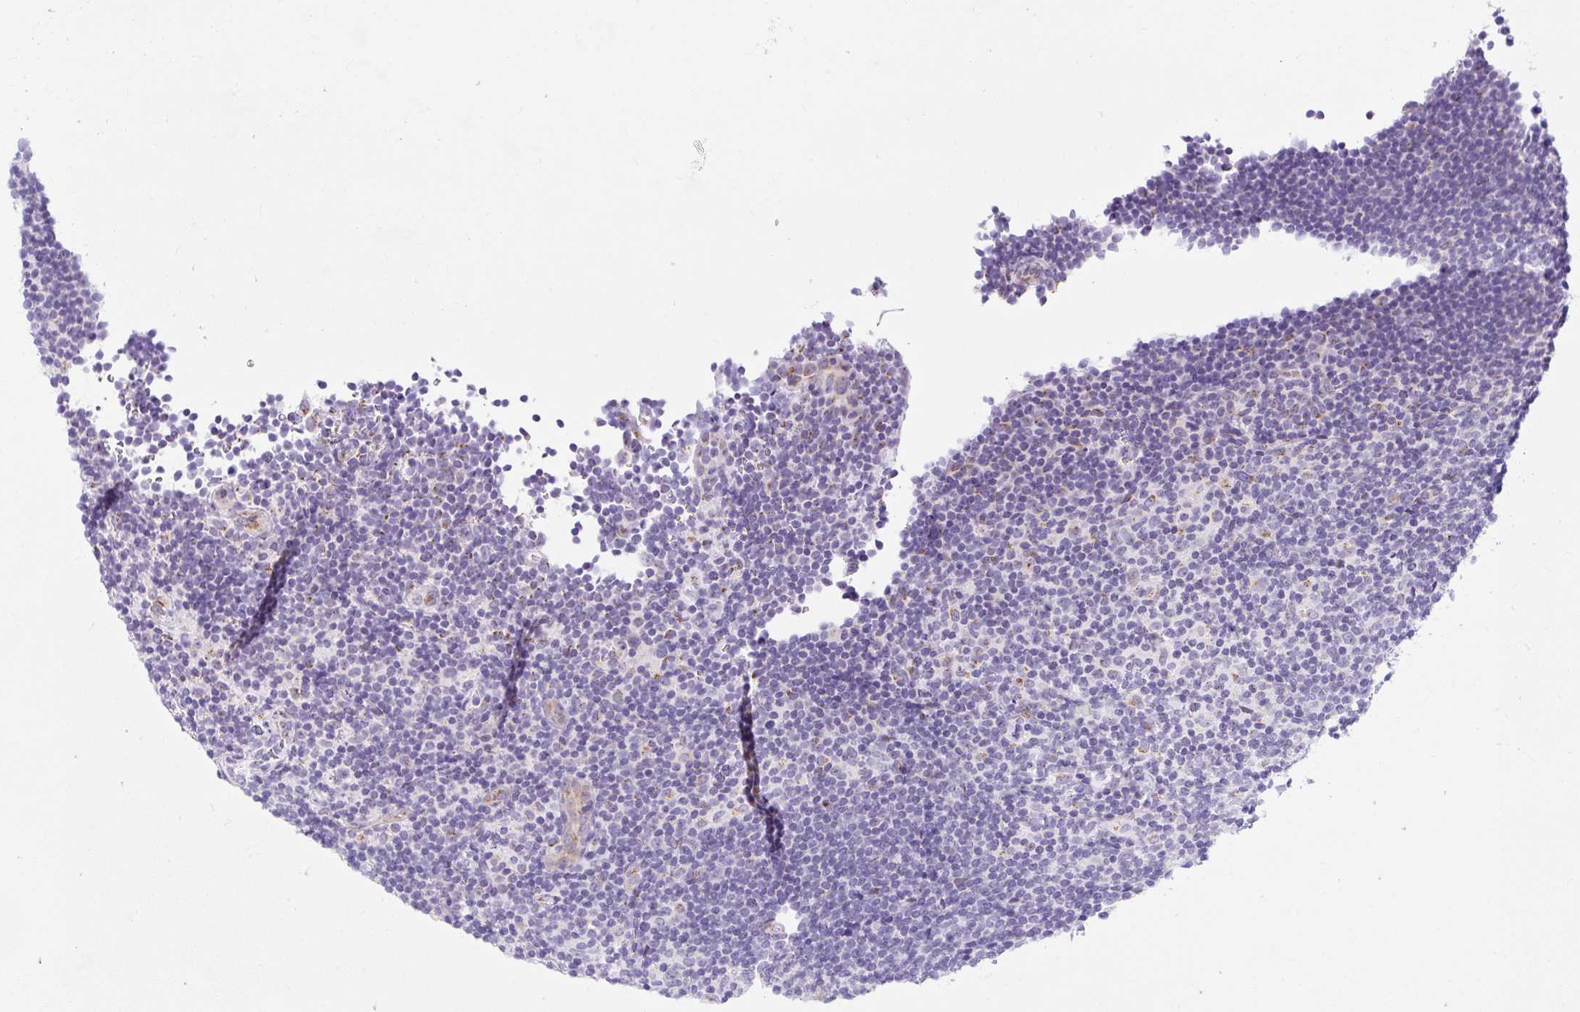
{"staining": {"intensity": "negative", "quantity": "none", "location": "none"}, "tissue": "lymphoma", "cell_type": "Tumor cells", "image_type": "cancer", "snomed": [{"axis": "morphology", "description": "Hodgkin's disease, NOS"}, {"axis": "topography", "description": "Lymph node"}], "caption": "Human Hodgkin's disease stained for a protein using immunohistochemistry (IHC) demonstrates no expression in tumor cells.", "gene": "GOLGA8A", "patient": {"sex": "female", "age": 57}}